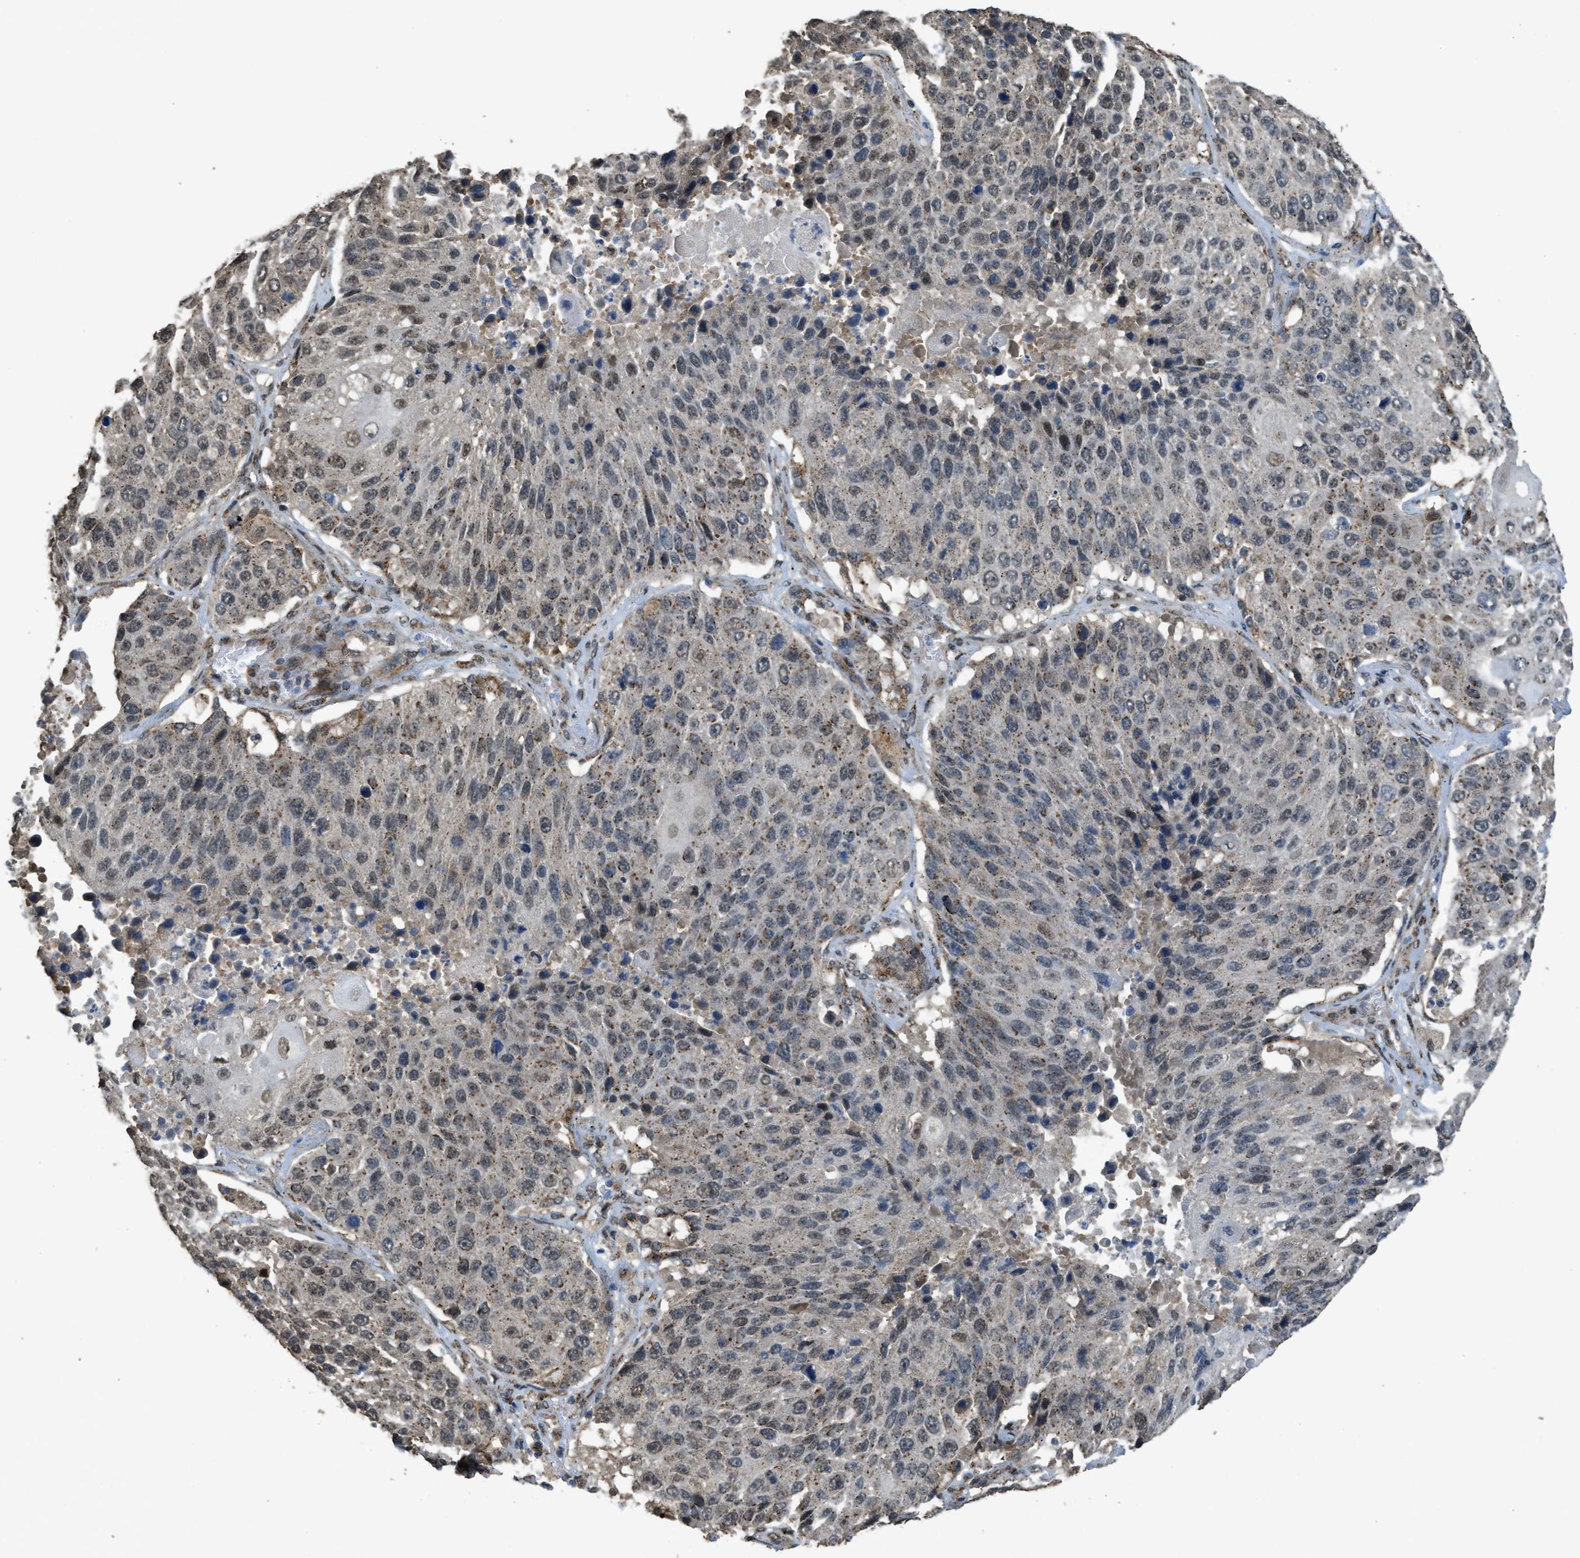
{"staining": {"intensity": "moderate", "quantity": "25%-75%", "location": "cytoplasmic/membranous,nuclear"}, "tissue": "lung cancer", "cell_type": "Tumor cells", "image_type": "cancer", "snomed": [{"axis": "morphology", "description": "Squamous cell carcinoma, NOS"}, {"axis": "topography", "description": "Lung"}], "caption": "Brown immunohistochemical staining in human lung cancer demonstrates moderate cytoplasmic/membranous and nuclear positivity in about 25%-75% of tumor cells.", "gene": "IPO7", "patient": {"sex": "male", "age": 61}}